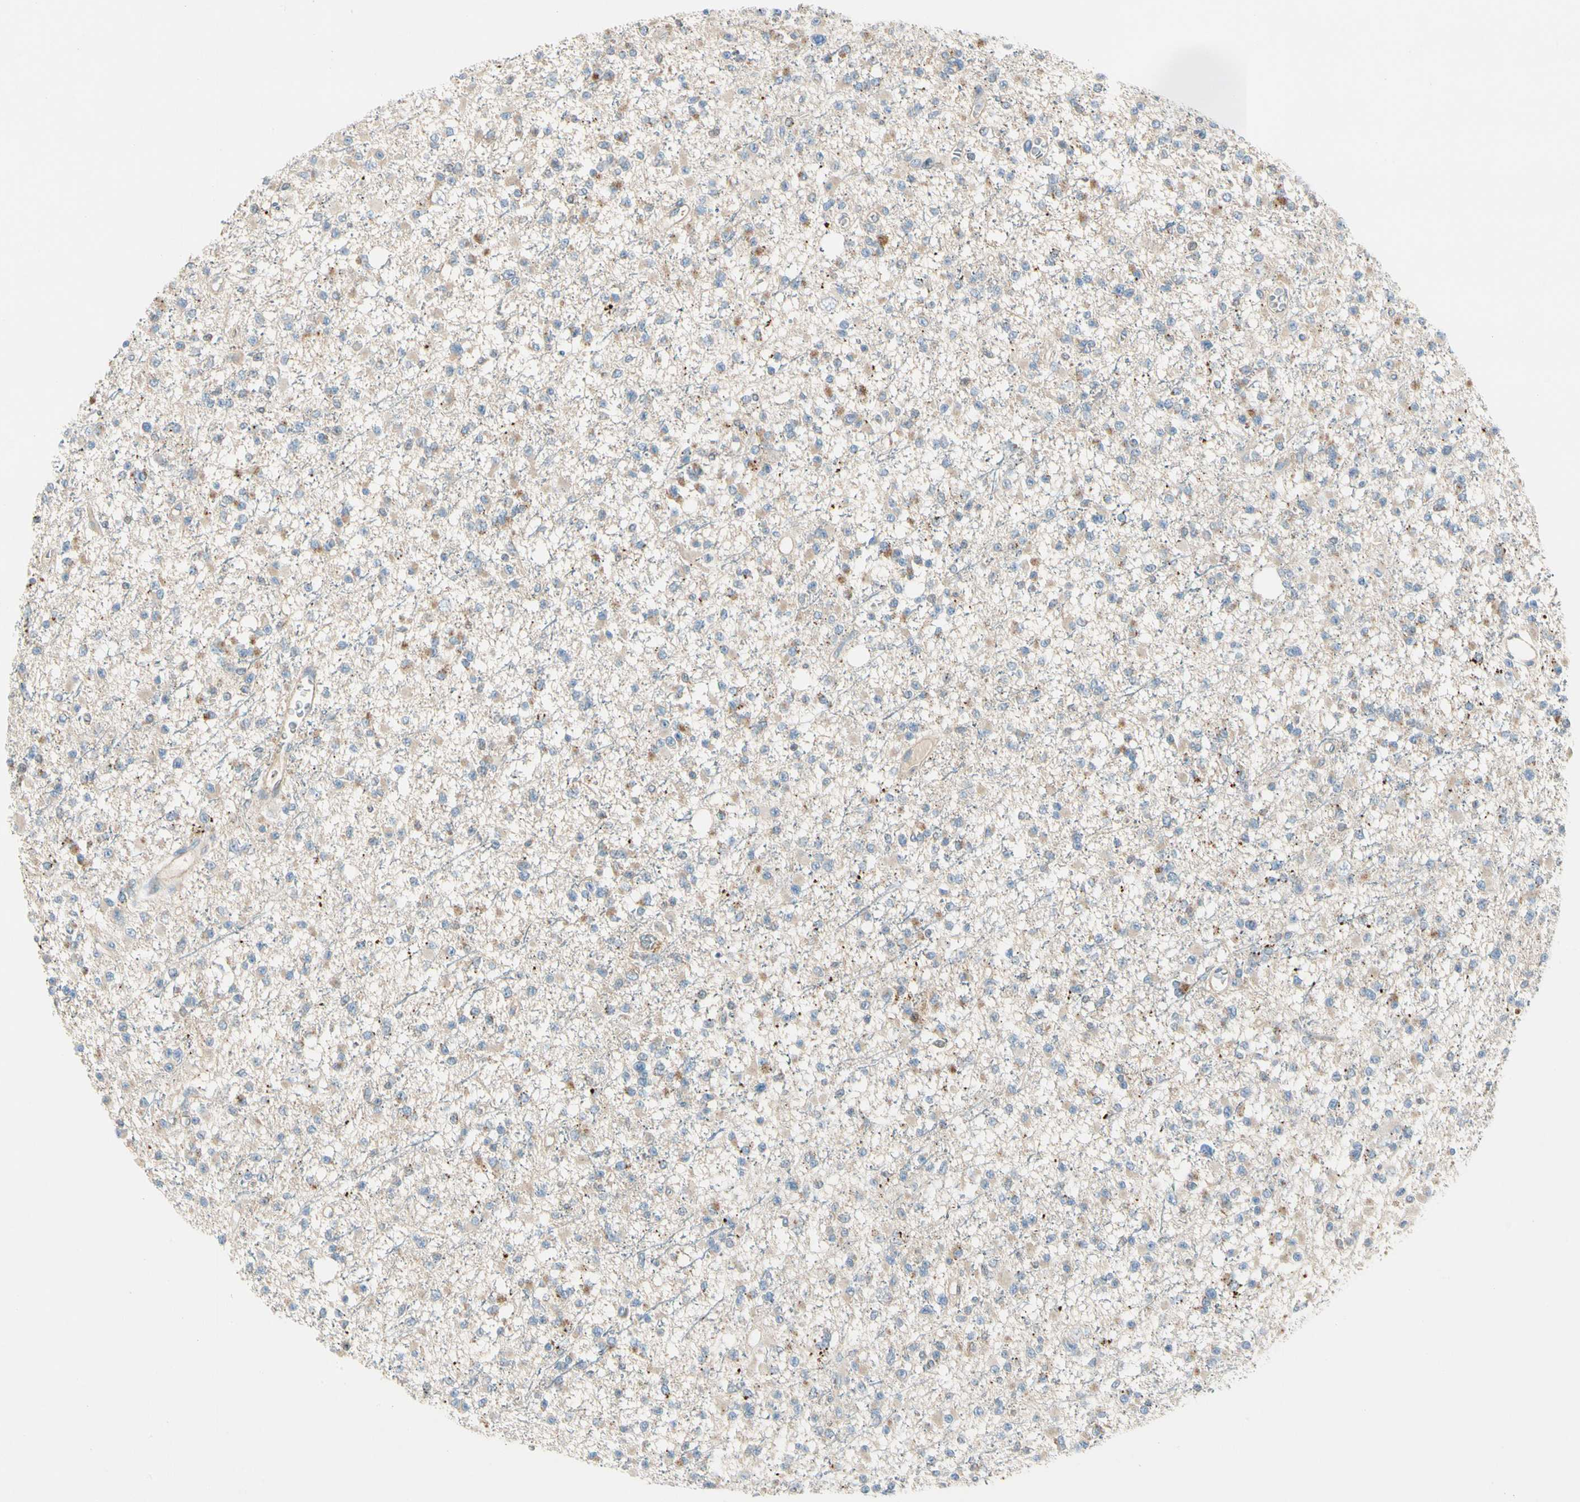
{"staining": {"intensity": "weak", "quantity": "25%-75%", "location": "cytoplasmic/membranous"}, "tissue": "glioma", "cell_type": "Tumor cells", "image_type": "cancer", "snomed": [{"axis": "morphology", "description": "Glioma, malignant, Low grade"}, {"axis": "topography", "description": "Brain"}], "caption": "The image exhibits a brown stain indicating the presence of a protein in the cytoplasmic/membranous of tumor cells in glioma.", "gene": "CDH6", "patient": {"sex": "female", "age": 22}}